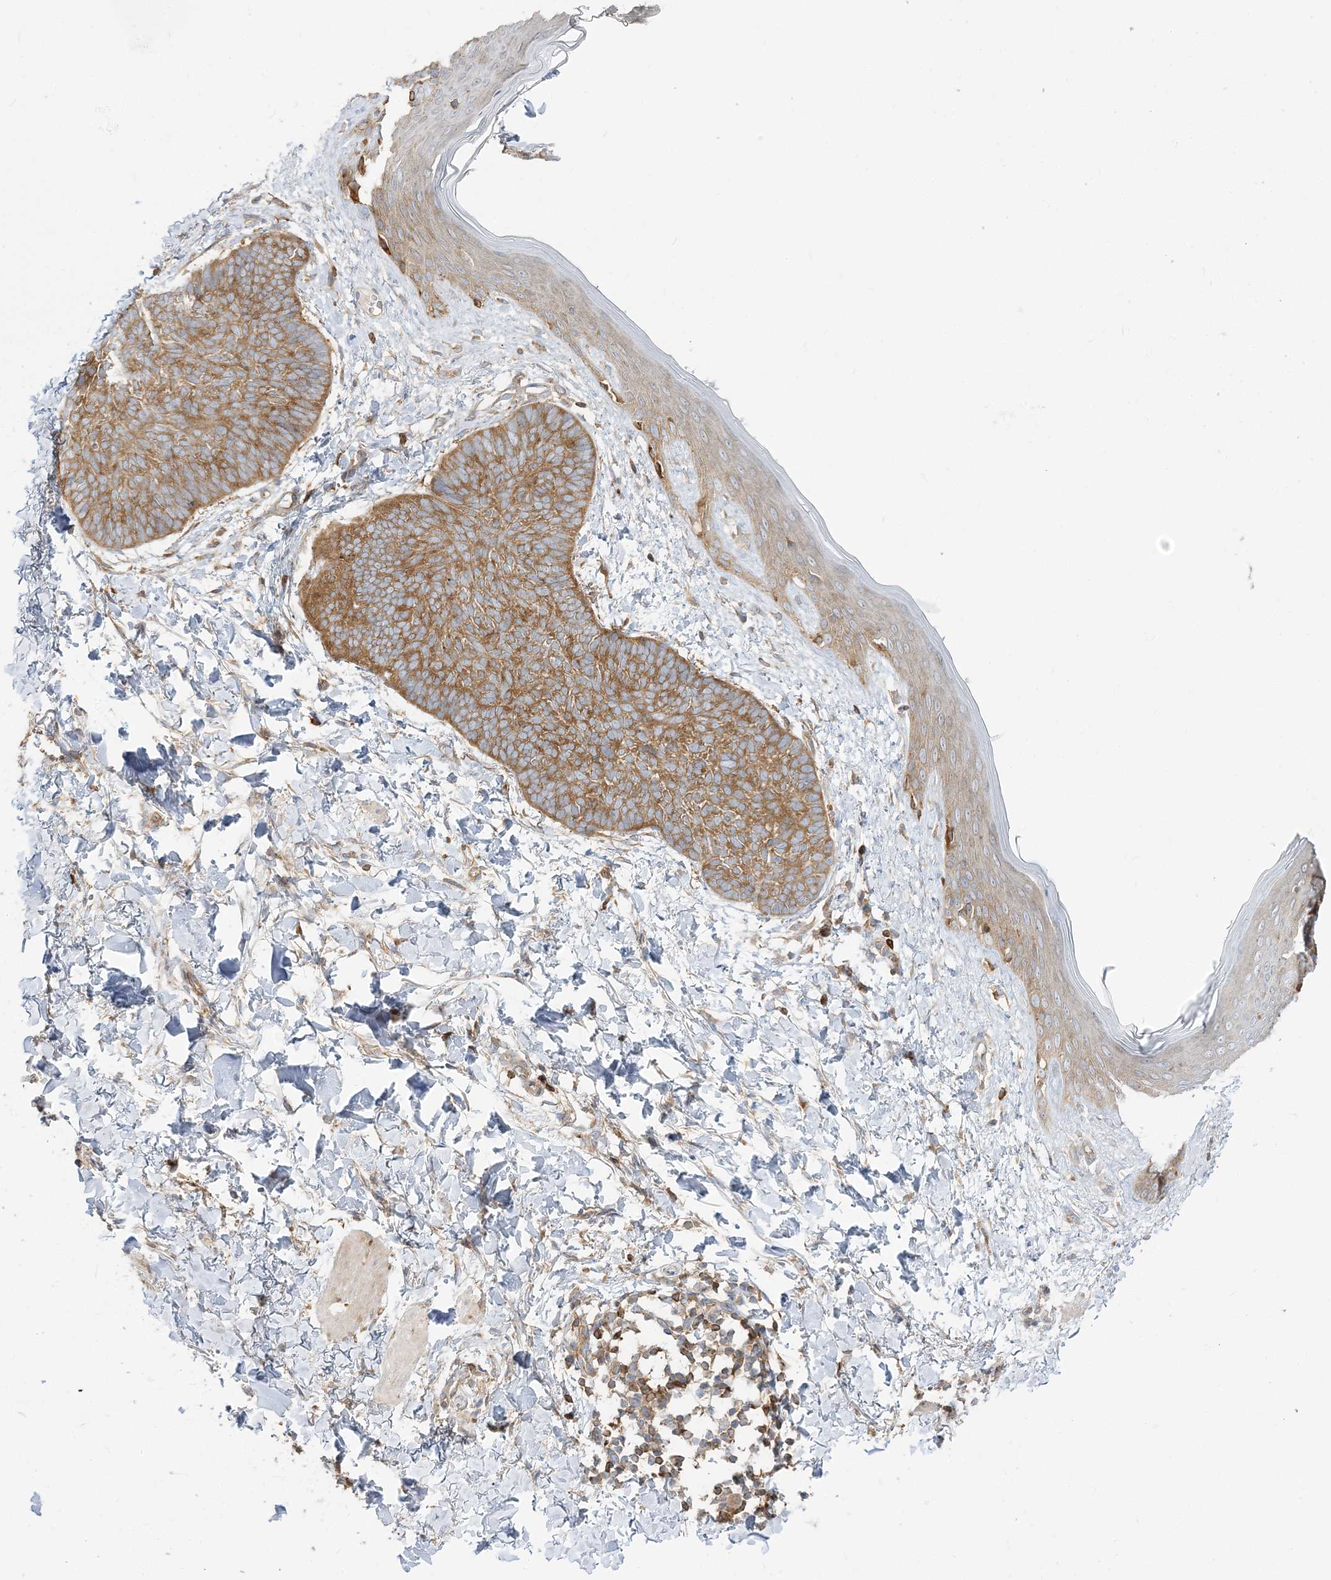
{"staining": {"intensity": "moderate", "quantity": ">75%", "location": "cytoplasmic/membranous"}, "tissue": "skin cancer", "cell_type": "Tumor cells", "image_type": "cancer", "snomed": [{"axis": "morphology", "description": "Normal tissue, NOS"}, {"axis": "morphology", "description": "Basal cell carcinoma"}, {"axis": "topography", "description": "Skin"}], "caption": "Basal cell carcinoma (skin) stained for a protein (brown) displays moderate cytoplasmic/membranous positive staining in about >75% of tumor cells.", "gene": "STAM", "patient": {"sex": "male", "age": 50}}